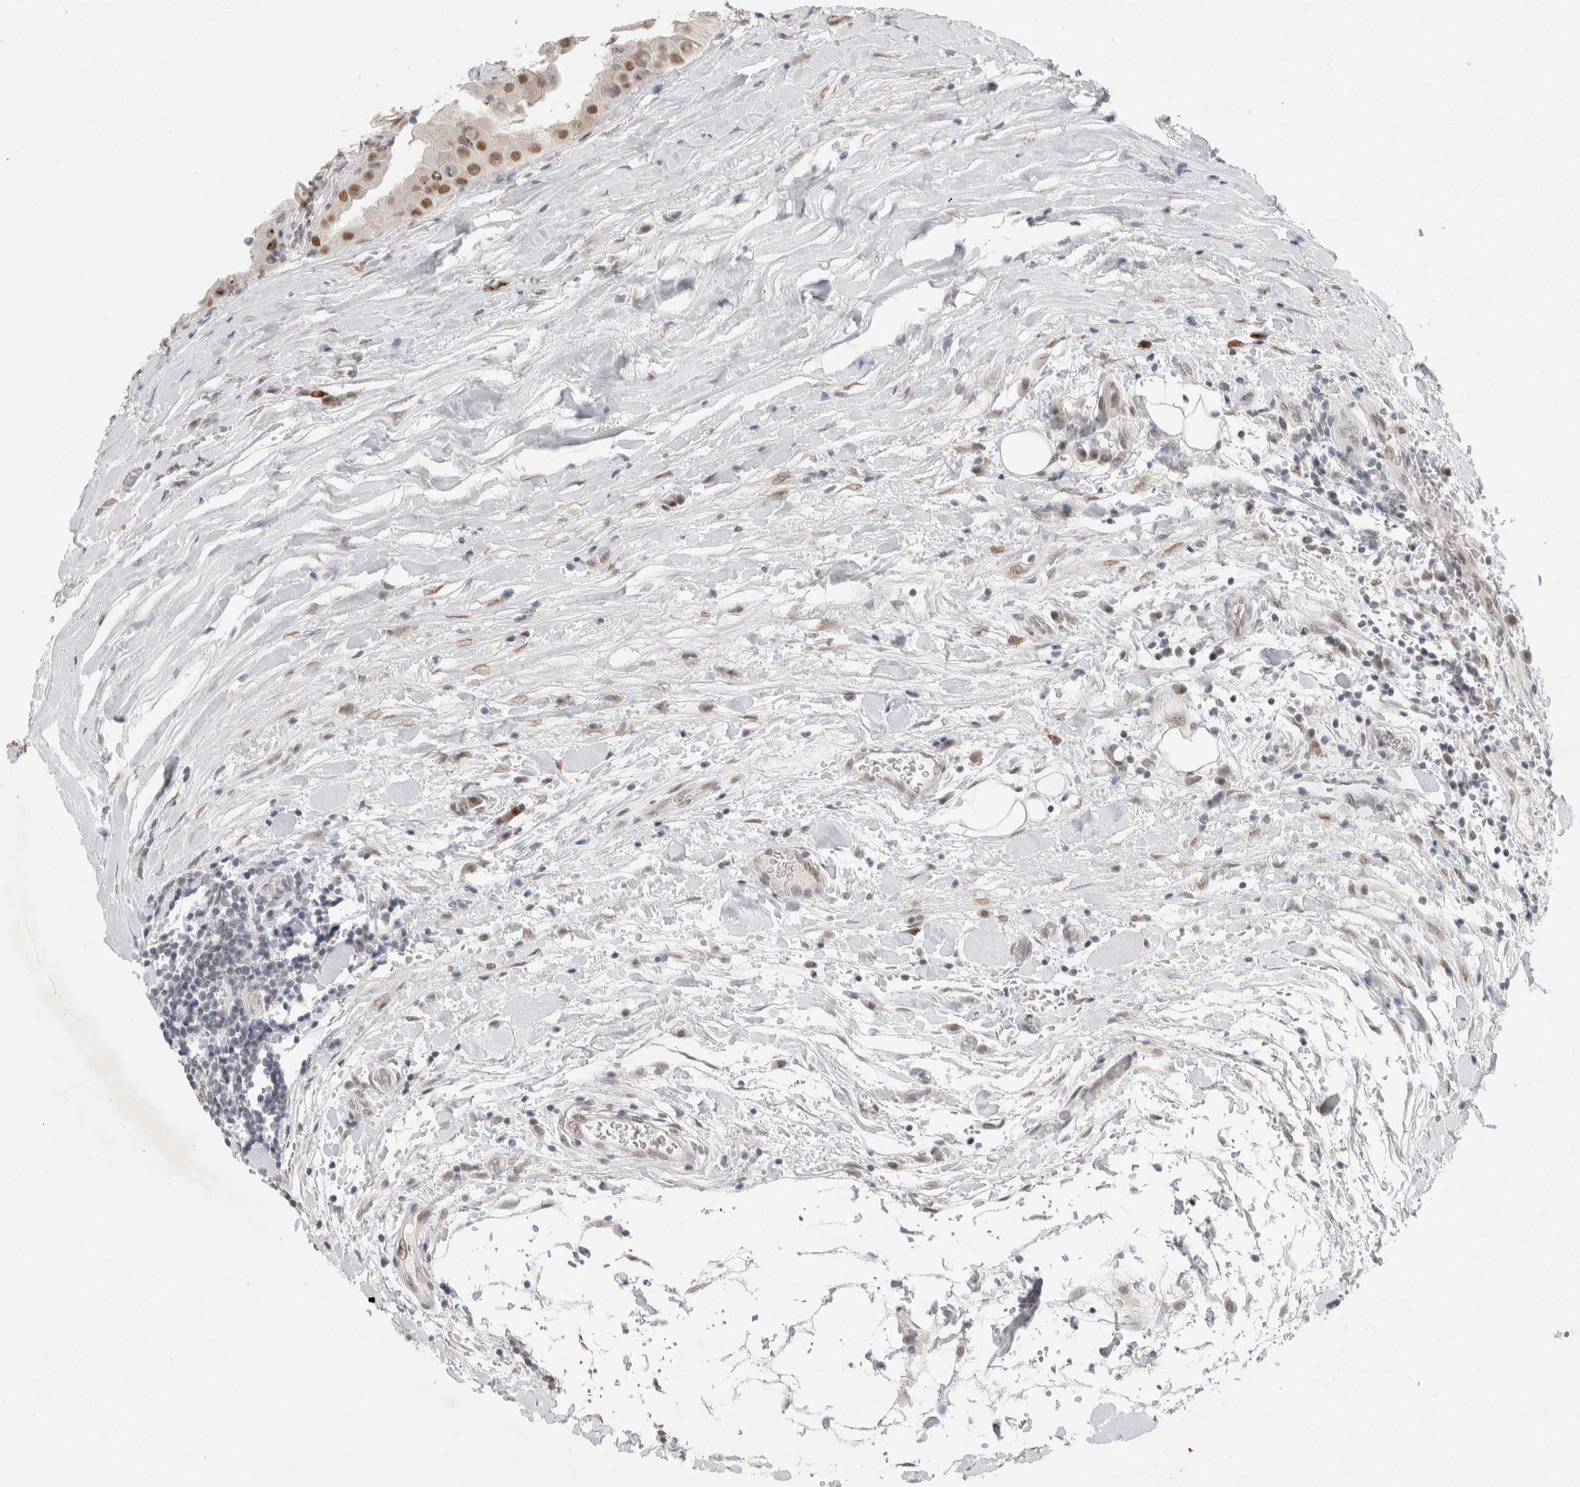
{"staining": {"intensity": "moderate", "quantity": ">75%", "location": "nuclear"}, "tissue": "thyroid cancer", "cell_type": "Tumor cells", "image_type": "cancer", "snomed": [{"axis": "morphology", "description": "Papillary adenocarcinoma, NOS"}, {"axis": "topography", "description": "Thyroid gland"}], "caption": "Immunohistochemical staining of thyroid cancer reveals moderate nuclear protein expression in about >75% of tumor cells. (IHC, brightfield microscopy, high magnification).", "gene": "RECQL4", "patient": {"sex": "male", "age": 33}}